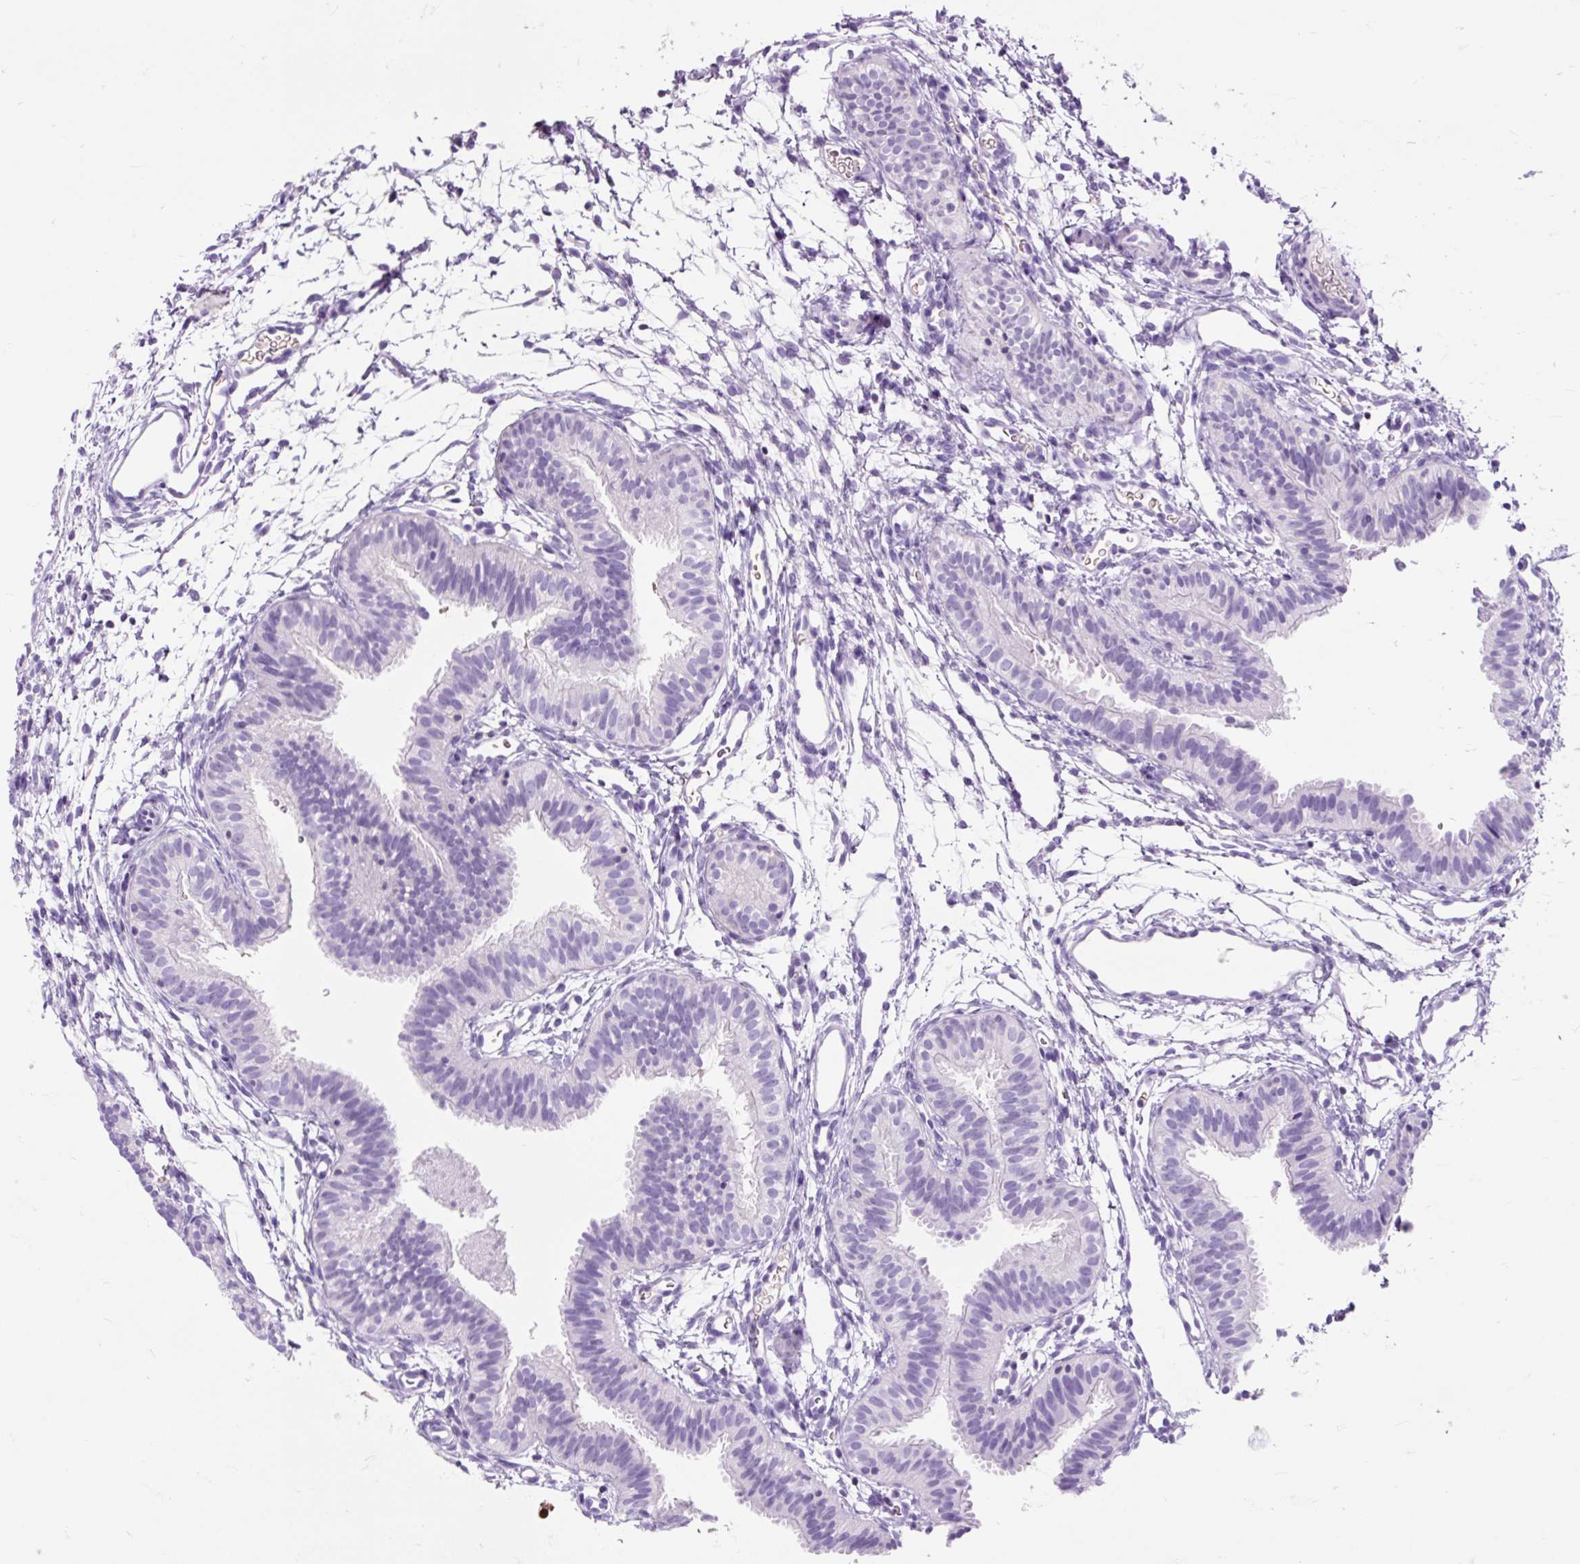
{"staining": {"intensity": "negative", "quantity": "none", "location": "none"}, "tissue": "fallopian tube", "cell_type": "Glandular cells", "image_type": "normal", "snomed": [{"axis": "morphology", "description": "Normal tissue, NOS"}, {"axis": "topography", "description": "Fallopian tube"}], "caption": "Immunohistochemistry (IHC) photomicrograph of unremarkable fallopian tube: fallopian tube stained with DAB reveals no significant protein positivity in glandular cells.", "gene": "OR10A7", "patient": {"sex": "female", "age": 35}}